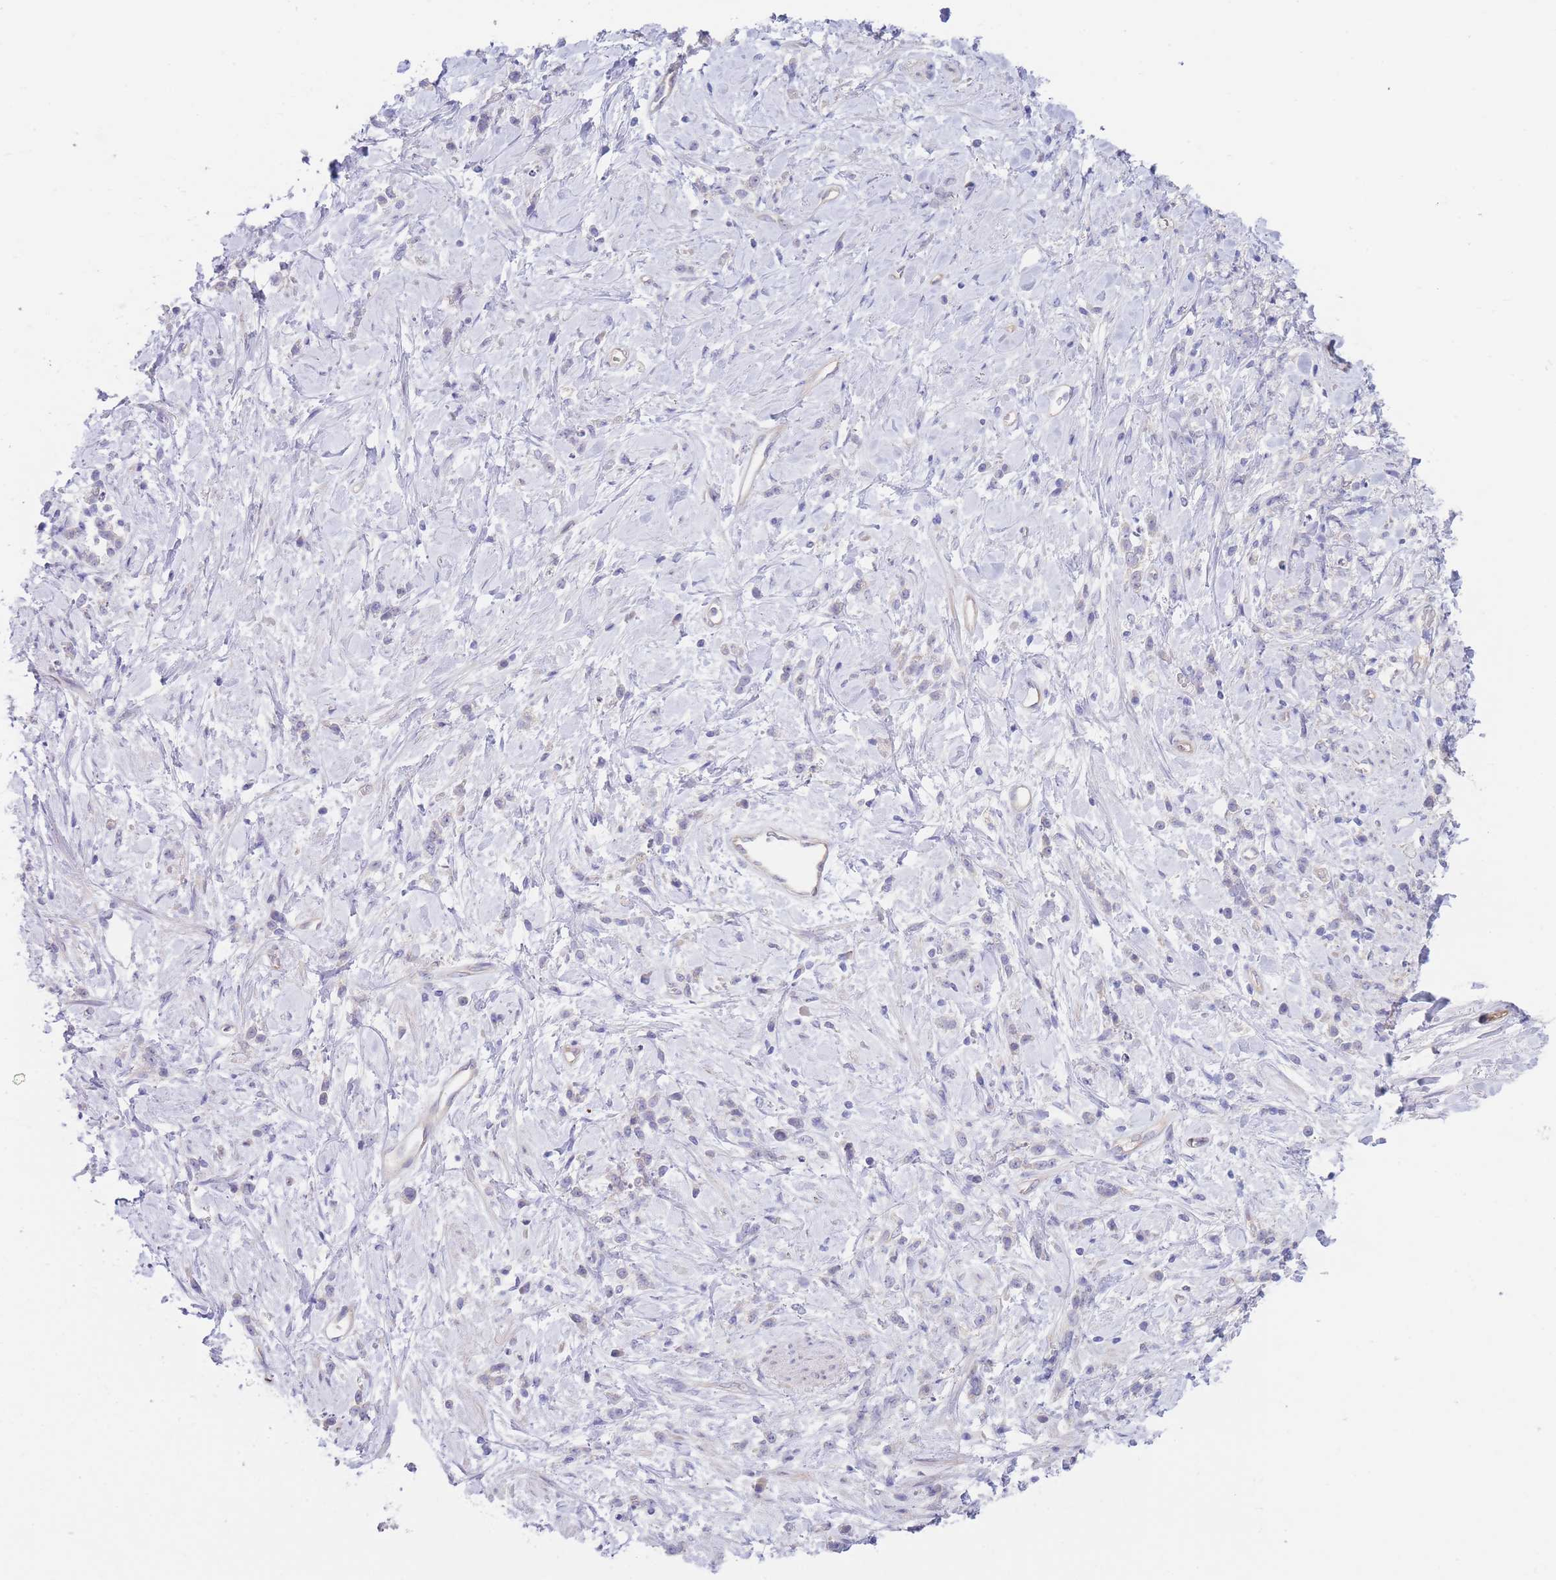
{"staining": {"intensity": "negative", "quantity": "none", "location": "none"}, "tissue": "stomach cancer", "cell_type": "Tumor cells", "image_type": "cancer", "snomed": [{"axis": "morphology", "description": "Adenocarcinoma, NOS"}, {"axis": "topography", "description": "Stomach"}], "caption": "A photomicrograph of stomach cancer (adenocarcinoma) stained for a protein shows no brown staining in tumor cells. The staining was performed using DAB to visualize the protein expression in brown, while the nuclei were stained in blue with hematoxylin (Magnification: 20x).", "gene": "ZNF281", "patient": {"sex": "female", "age": 60}}